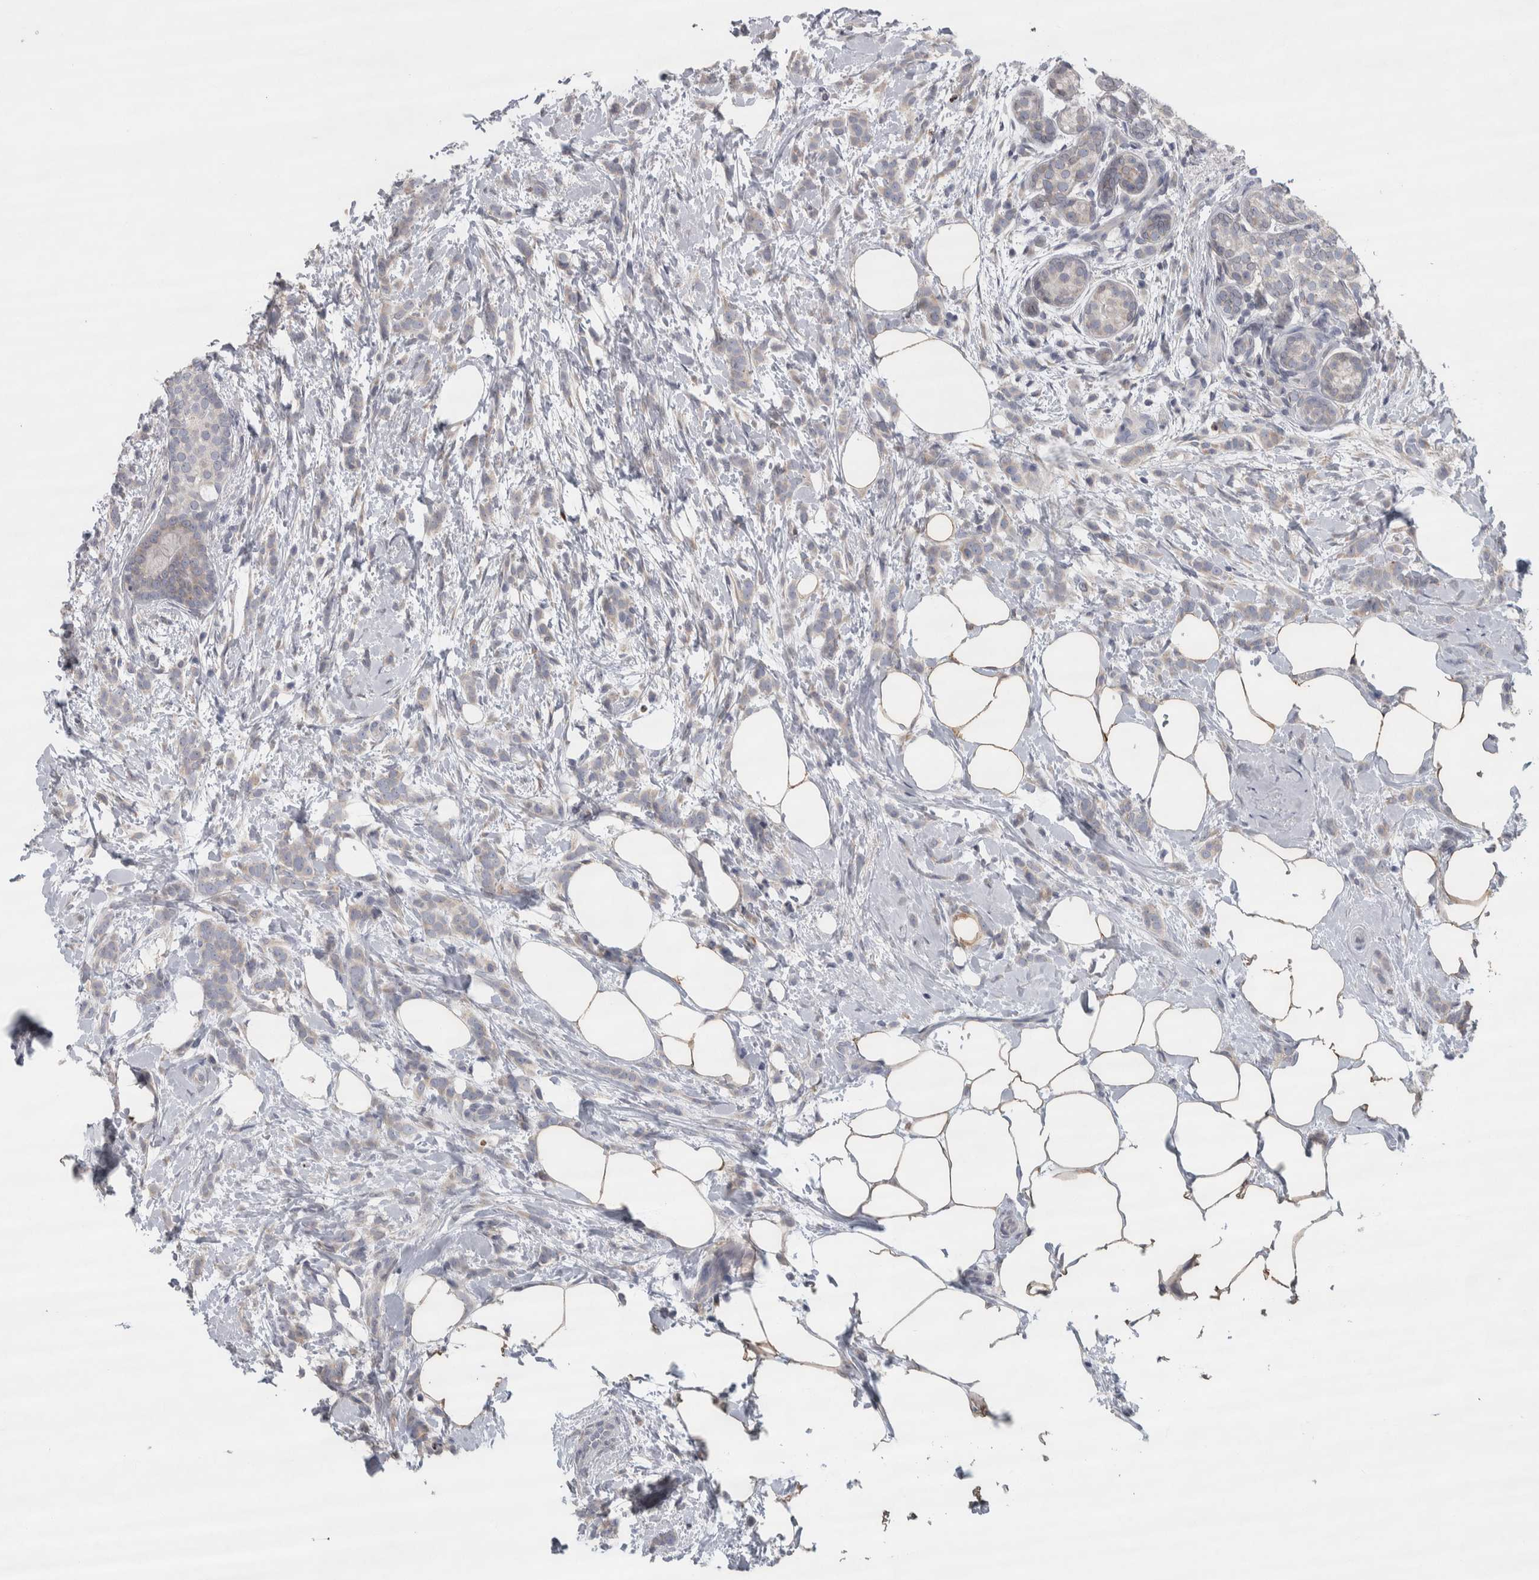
{"staining": {"intensity": "weak", "quantity": "<25%", "location": "cytoplasmic/membranous"}, "tissue": "breast cancer", "cell_type": "Tumor cells", "image_type": "cancer", "snomed": [{"axis": "morphology", "description": "Lobular carcinoma, in situ"}, {"axis": "morphology", "description": "Lobular carcinoma"}, {"axis": "topography", "description": "Breast"}], "caption": "An image of breast lobular carcinoma stained for a protein demonstrates no brown staining in tumor cells.", "gene": "SIGMAR1", "patient": {"sex": "female", "age": 41}}